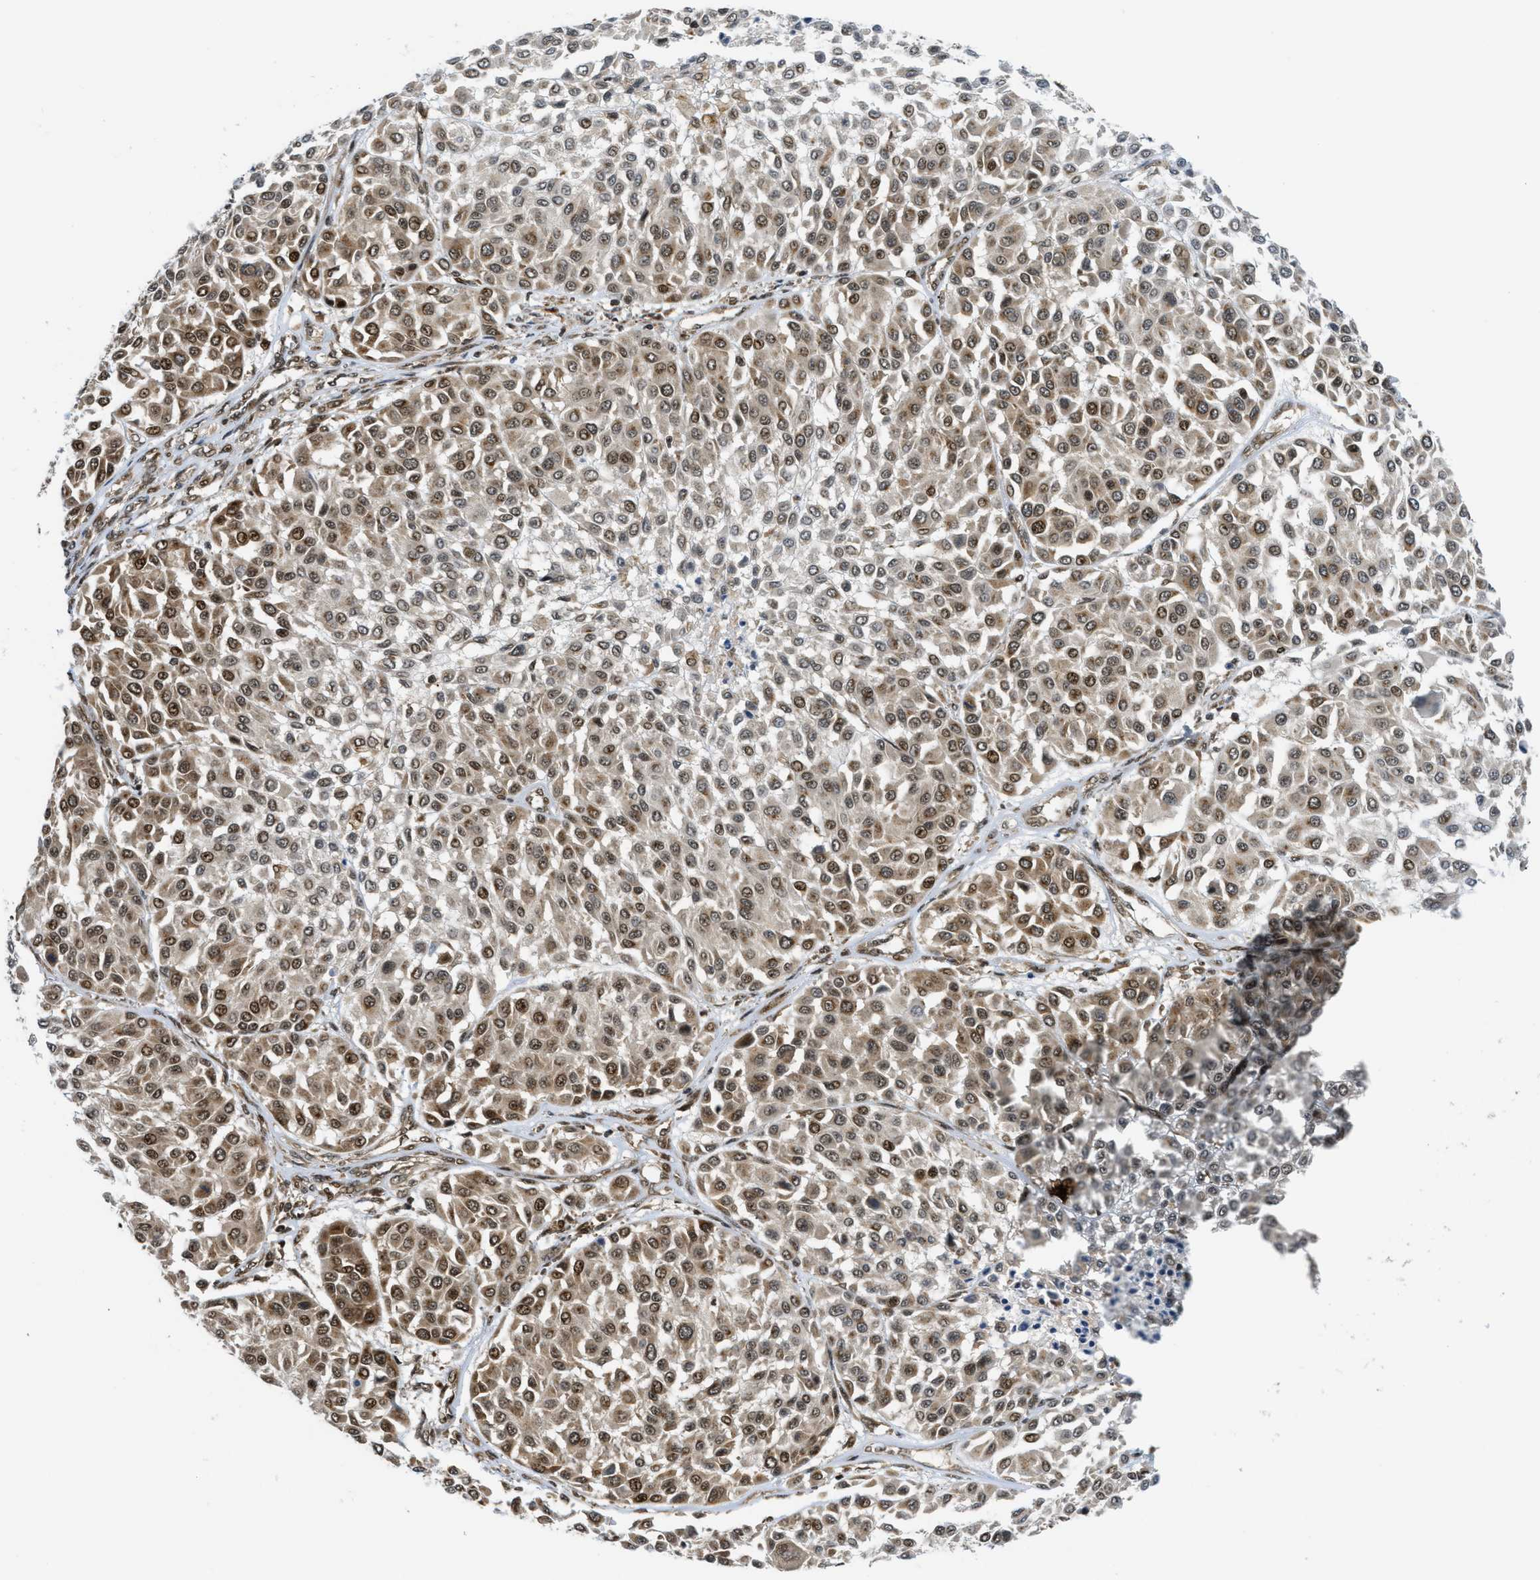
{"staining": {"intensity": "moderate", "quantity": ">75%", "location": "cytoplasmic/membranous,nuclear"}, "tissue": "melanoma", "cell_type": "Tumor cells", "image_type": "cancer", "snomed": [{"axis": "morphology", "description": "Malignant melanoma, Metastatic site"}, {"axis": "topography", "description": "Soft tissue"}], "caption": "DAB (3,3'-diaminobenzidine) immunohistochemical staining of melanoma shows moderate cytoplasmic/membranous and nuclear protein expression in about >75% of tumor cells. (brown staining indicates protein expression, while blue staining denotes nuclei).", "gene": "TACC1", "patient": {"sex": "male", "age": 41}}